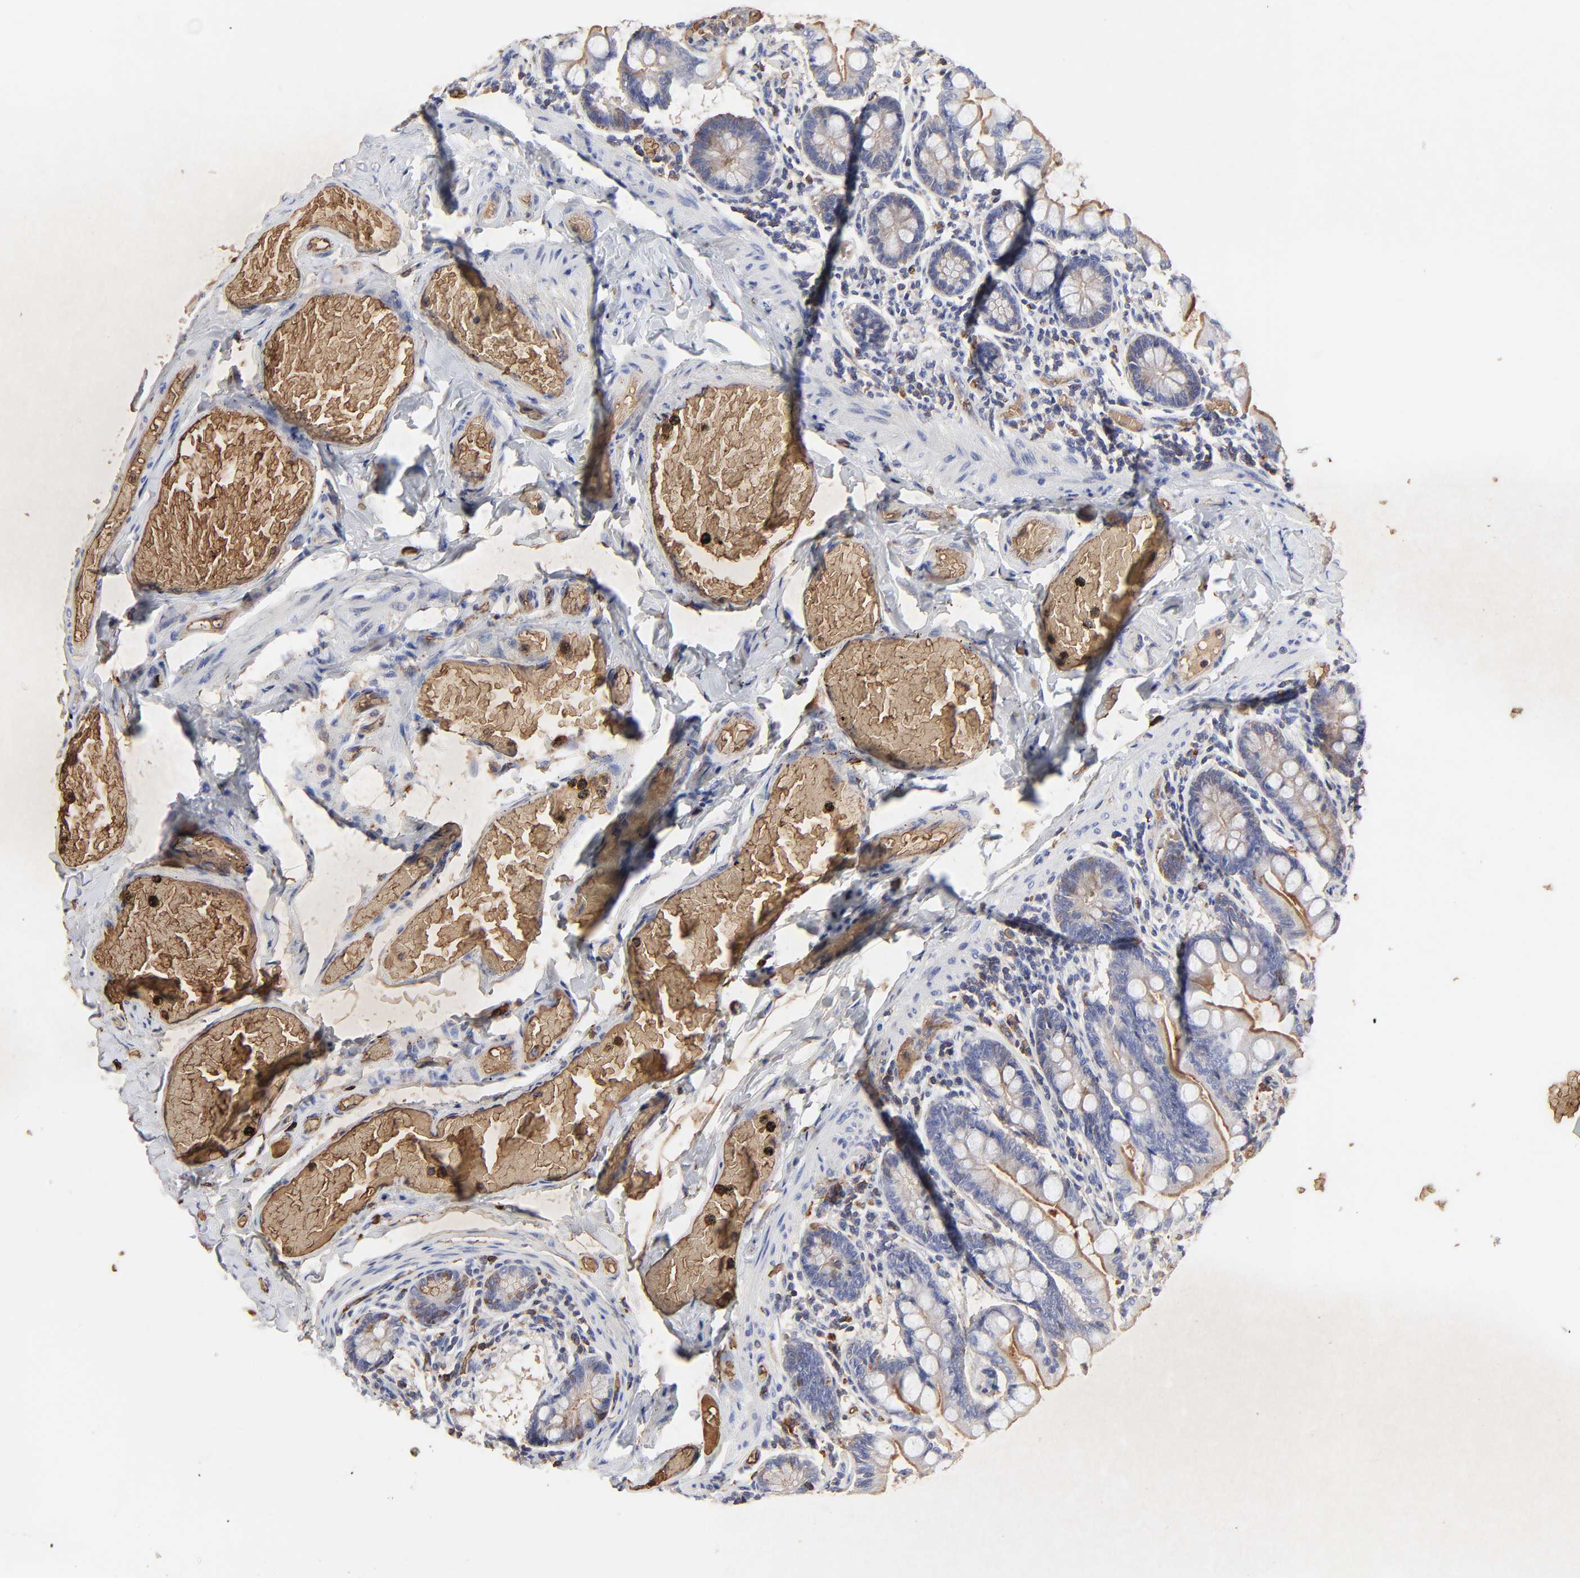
{"staining": {"intensity": "strong", "quantity": ">75%", "location": "cytoplasmic/membranous"}, "tissue": "small intestine", "cell_type": "Glandular cells", "image_type": "normal", "snomed": [{"axis": "morphology", "description": "Normal tissue, NOS"}, {"axis": "topography", "description": "Small intestine"}], "caption": "The histopathology image demonstrates a brown stain indicating the presence of a protein in the cytoplasmic/membranous of glandular cells in small intestine. (DAB (3,3'-diaminobenzidine) IHC with brightfield microscopy, high magnification).", "gene": "PAG1", "patient": {"sex": "male", "age": 41}}